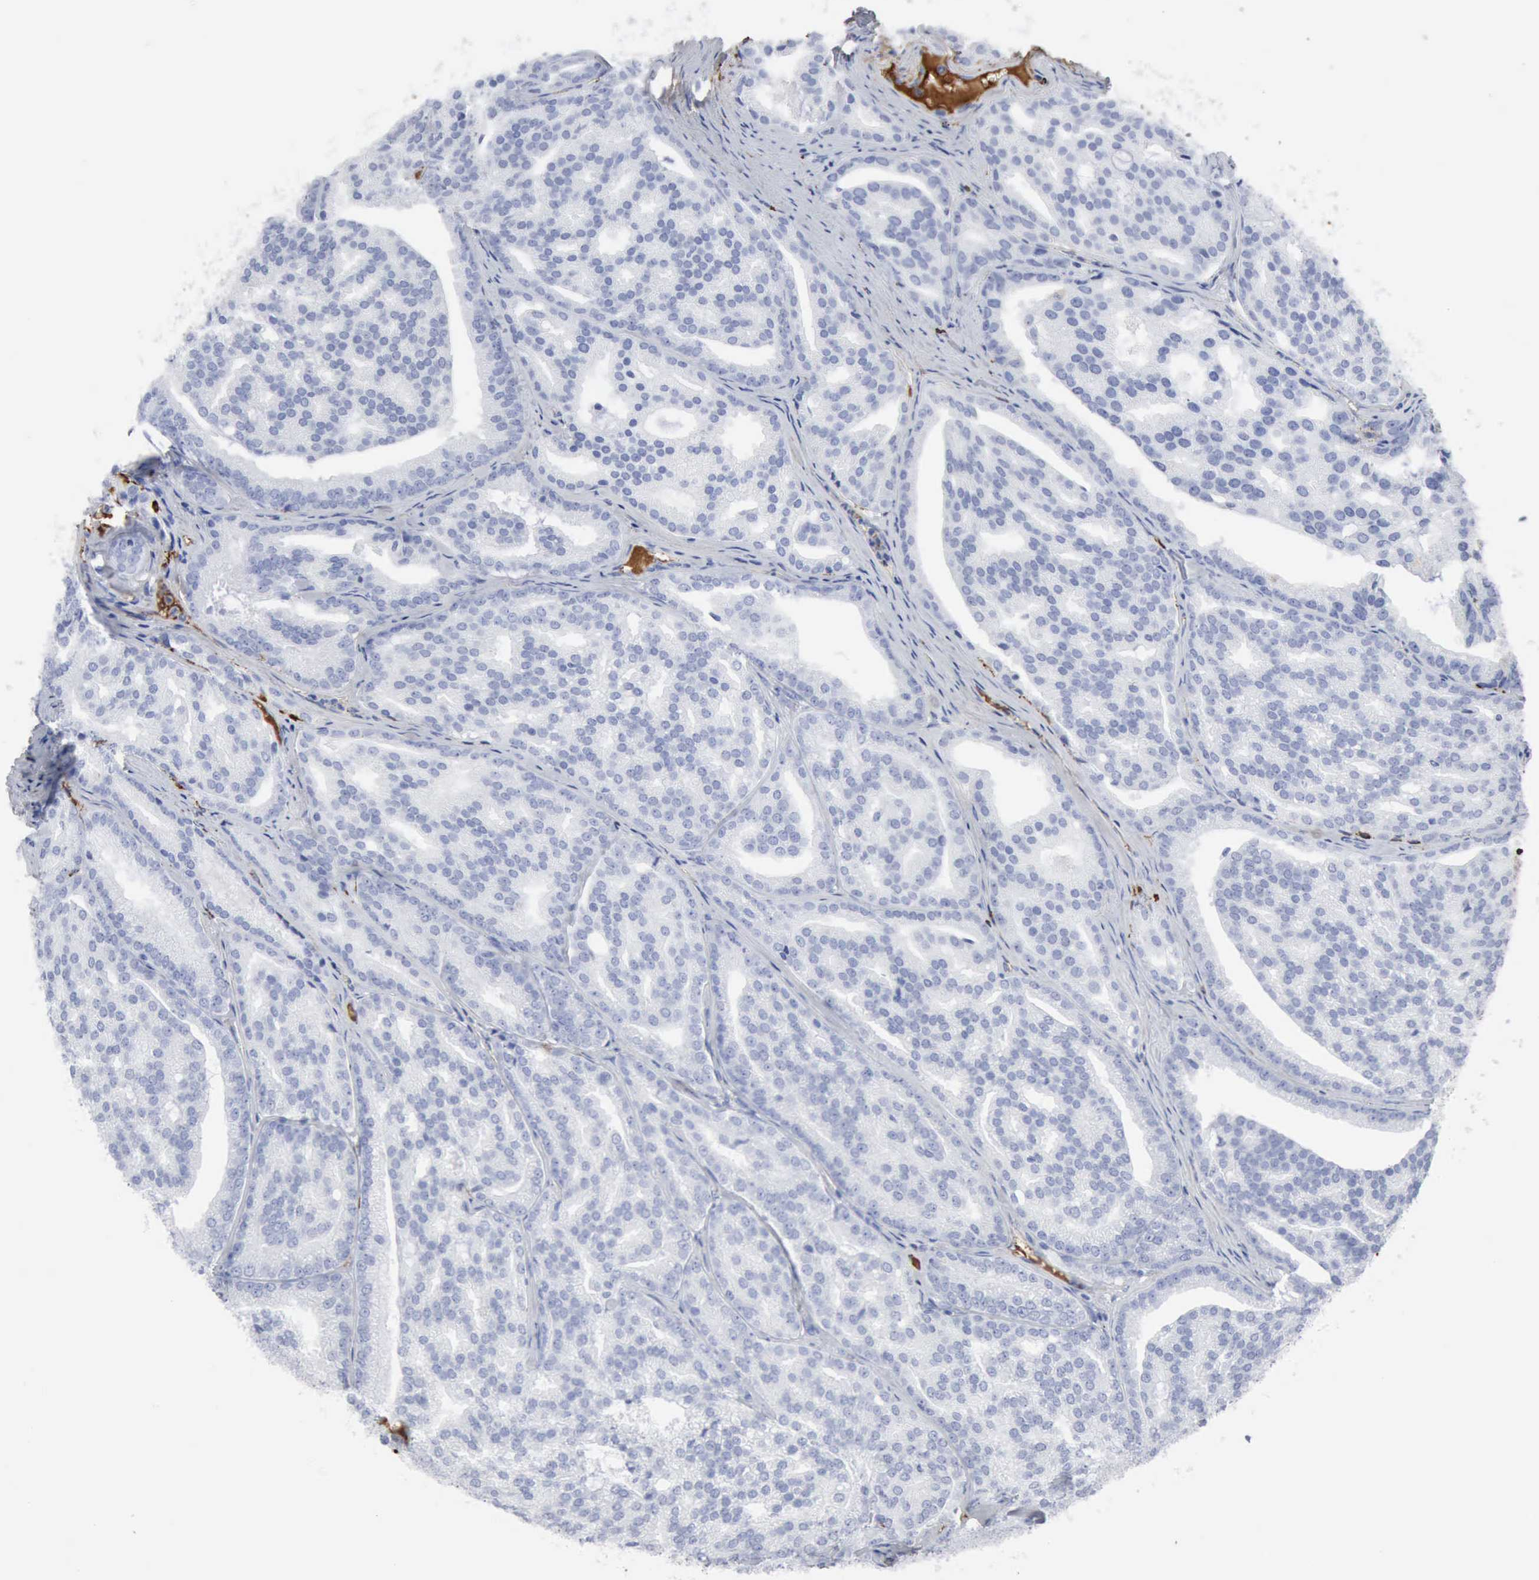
{"staining": {"intensity": "negative", "quantity": "none", "location": "none"}, "tissue": "prostate cancer", "cell_type": "Tumor cells", "image_type": "cancer", "snomed": [{"axis": "morphology", "description": "Adenocarcinoma, High grade"}, {"axis": "topography", "description": "Prostate"}], "caption": "DAB immunohistochemical staining of human adenocarcinoma (high-grade) (prostate) shows no significant expression in tumor cells.", "gene": "C4BPA", "patient": {"sex": "male", "age": 64}}